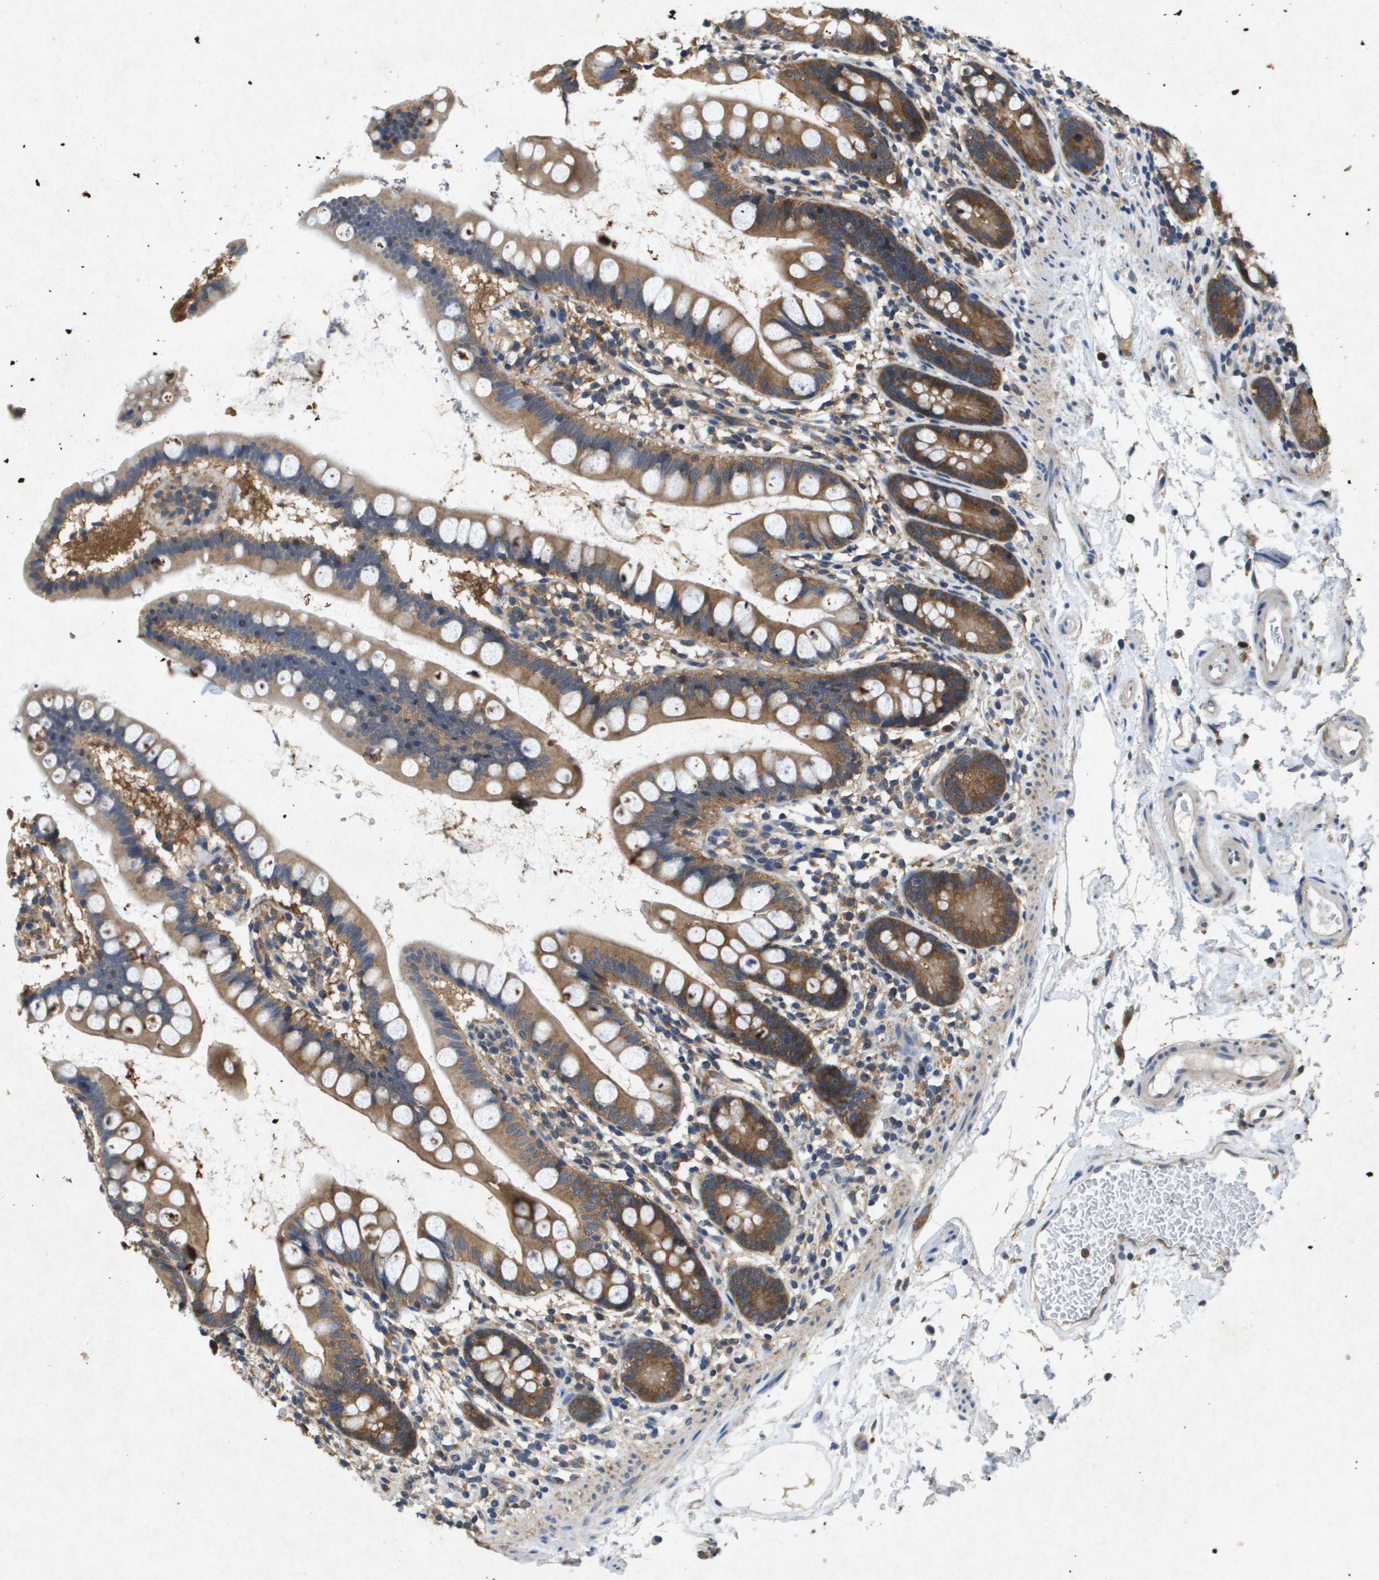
{"staining": {"intensity": "moderate", "quantity": ">75%", "location": "cytoplasmic/membranous"}, "tissue": "small intestine", "cell_type": "Glandular cells", "image_type": "normal", "snomed": [{"axis": "morphology", "description": "Normal tissue, NOS"}, {"axis": "topography", "description": "Small intestine"}], "caption": "The immunohistochemical stain highlights moderate cytoplasmic/membranous expression in glandular cells of normal small intestine.", "gene": "PTPRT", "patient": {"sex": "female", "age": 84}}